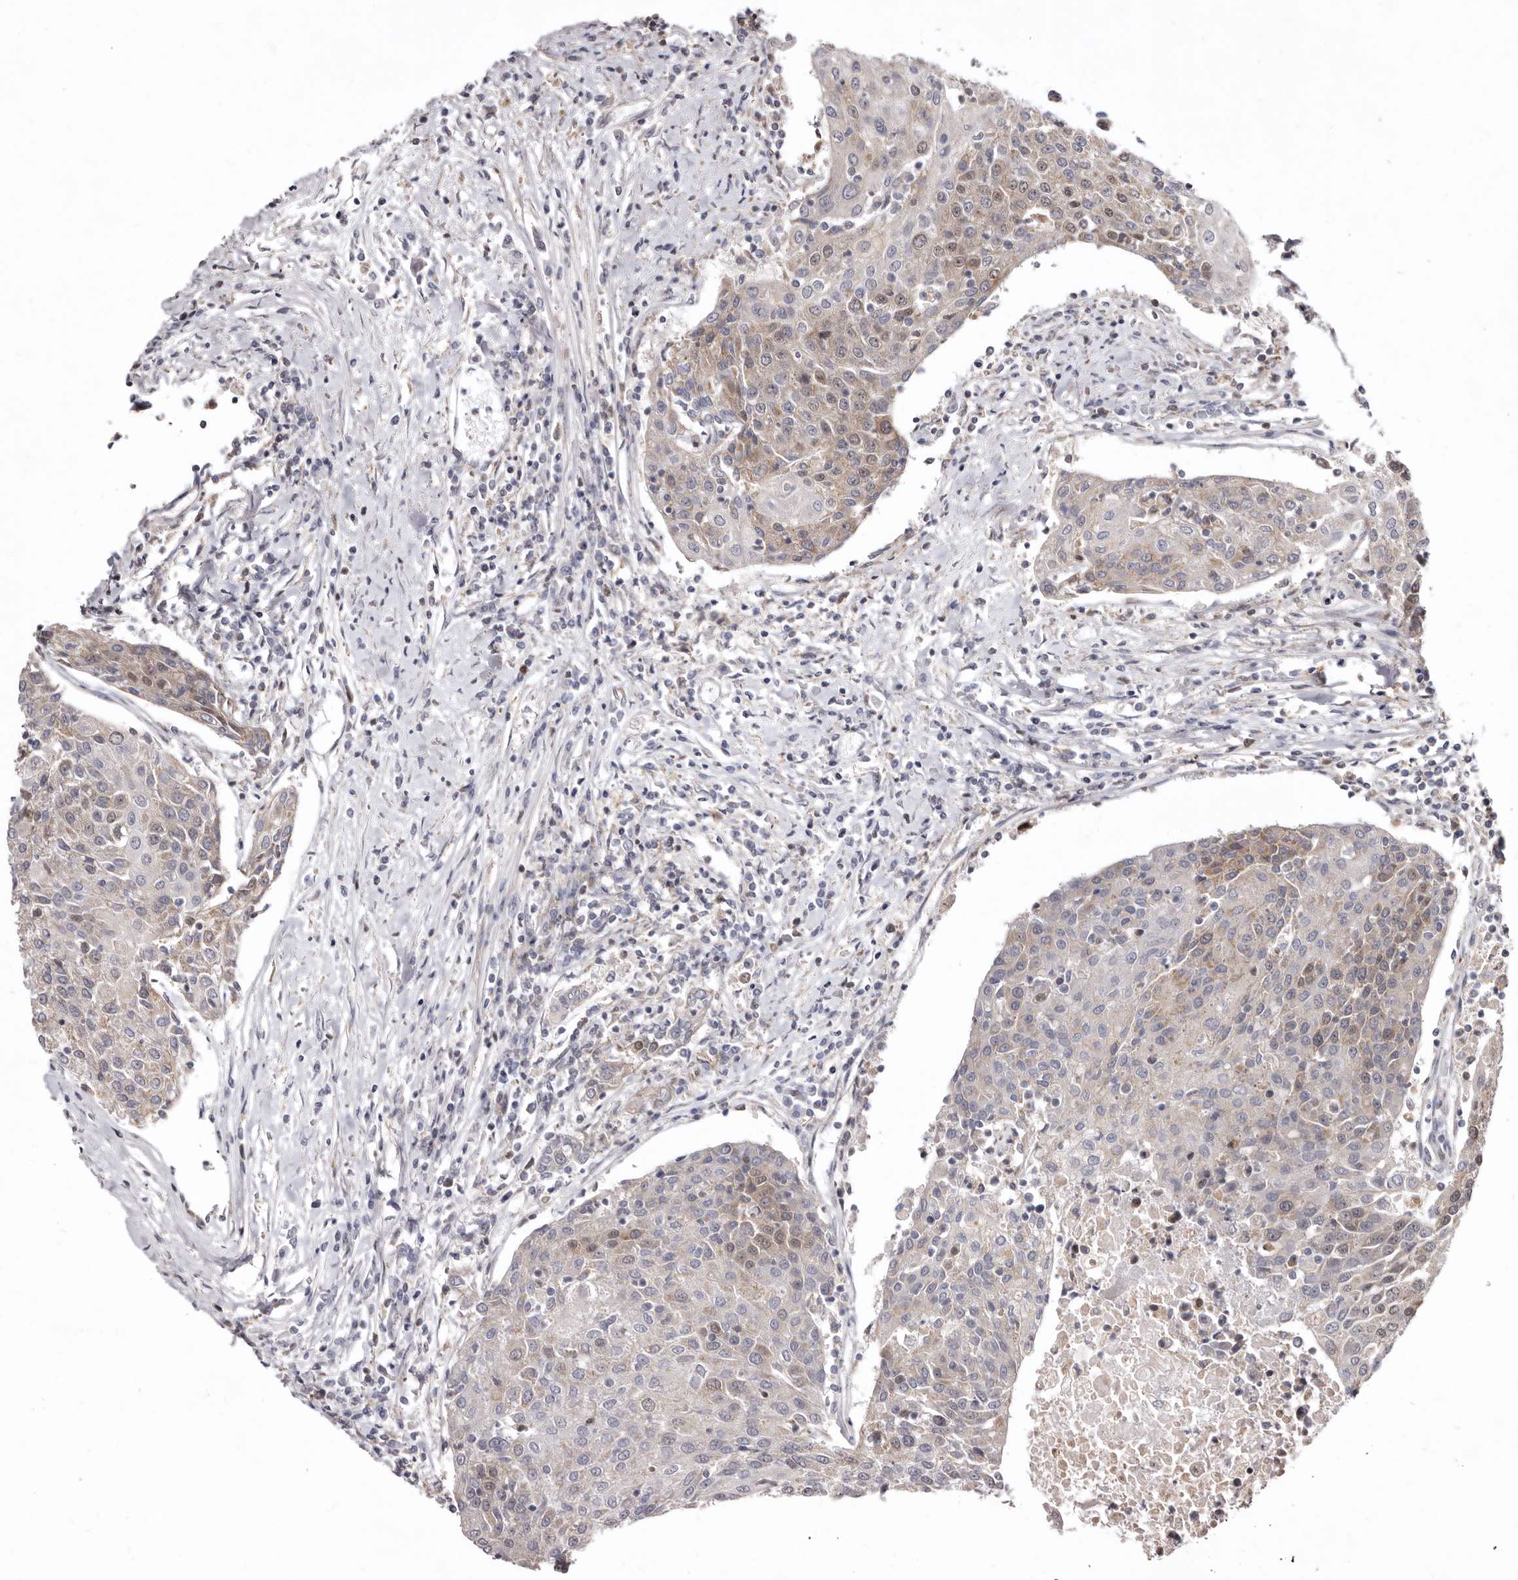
{"staining": {"intensity": "weak", "quantity": "25%-75%", "location": "cytoplasmic/membranous"}, "tissue": "urothelial cancer", "cell_type": "Tumor cells", "image_type": "cancer", "snomed": [{"axis": "morphology", "description": "Urothelial carcinoma, High grade"}, {"axis": "topography", "description": "Urinary bladder"}], "caption": "There is low levels of weak cytoplasmic/membranous positivity in tumor cells of urothelial cancer, as demonstrated by immunohistochemical staining (brown color).", "gene": "SMC4", "patient": {"sex": "female", "age": 85}}